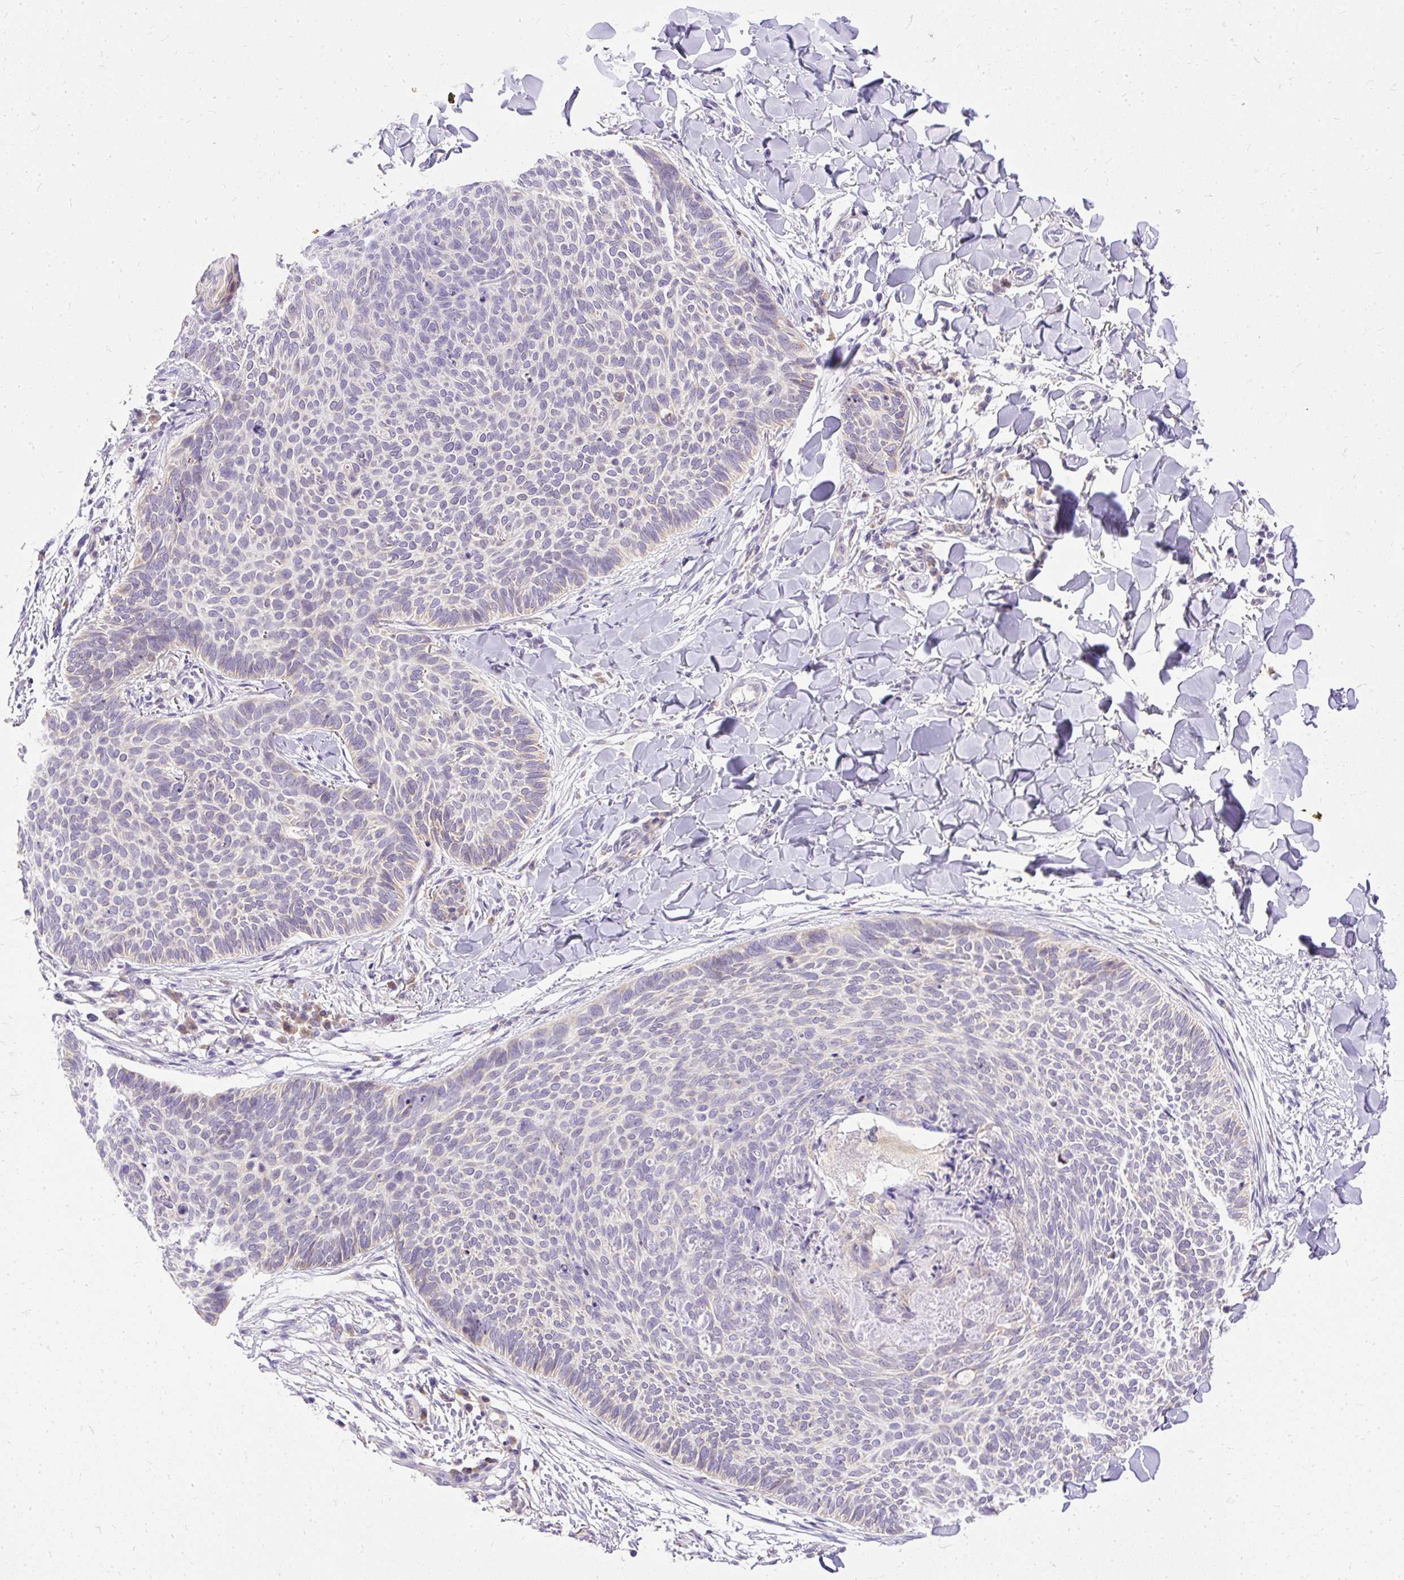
{"staining": {"intensity": "negative", "quantity": "none", "location": "none"}, "tissue": "skin cancer", "cell_type": "Tumor cells", "image_type": "cancer", "snomed": [{"axis": "morphology", "description": "Normal tissue, NOS"}, {"axis": "morphology", "description": "Basal cell carcinoma"}, {"axis": "topography", "description": "Skin"}], "caption": "Basal cell carcinoma (skin) stained for a protein using immunohistochemistry shows no expression tumor cells.", "gene": "AMFR", "patient": {"sex": "male", "age": 50}}